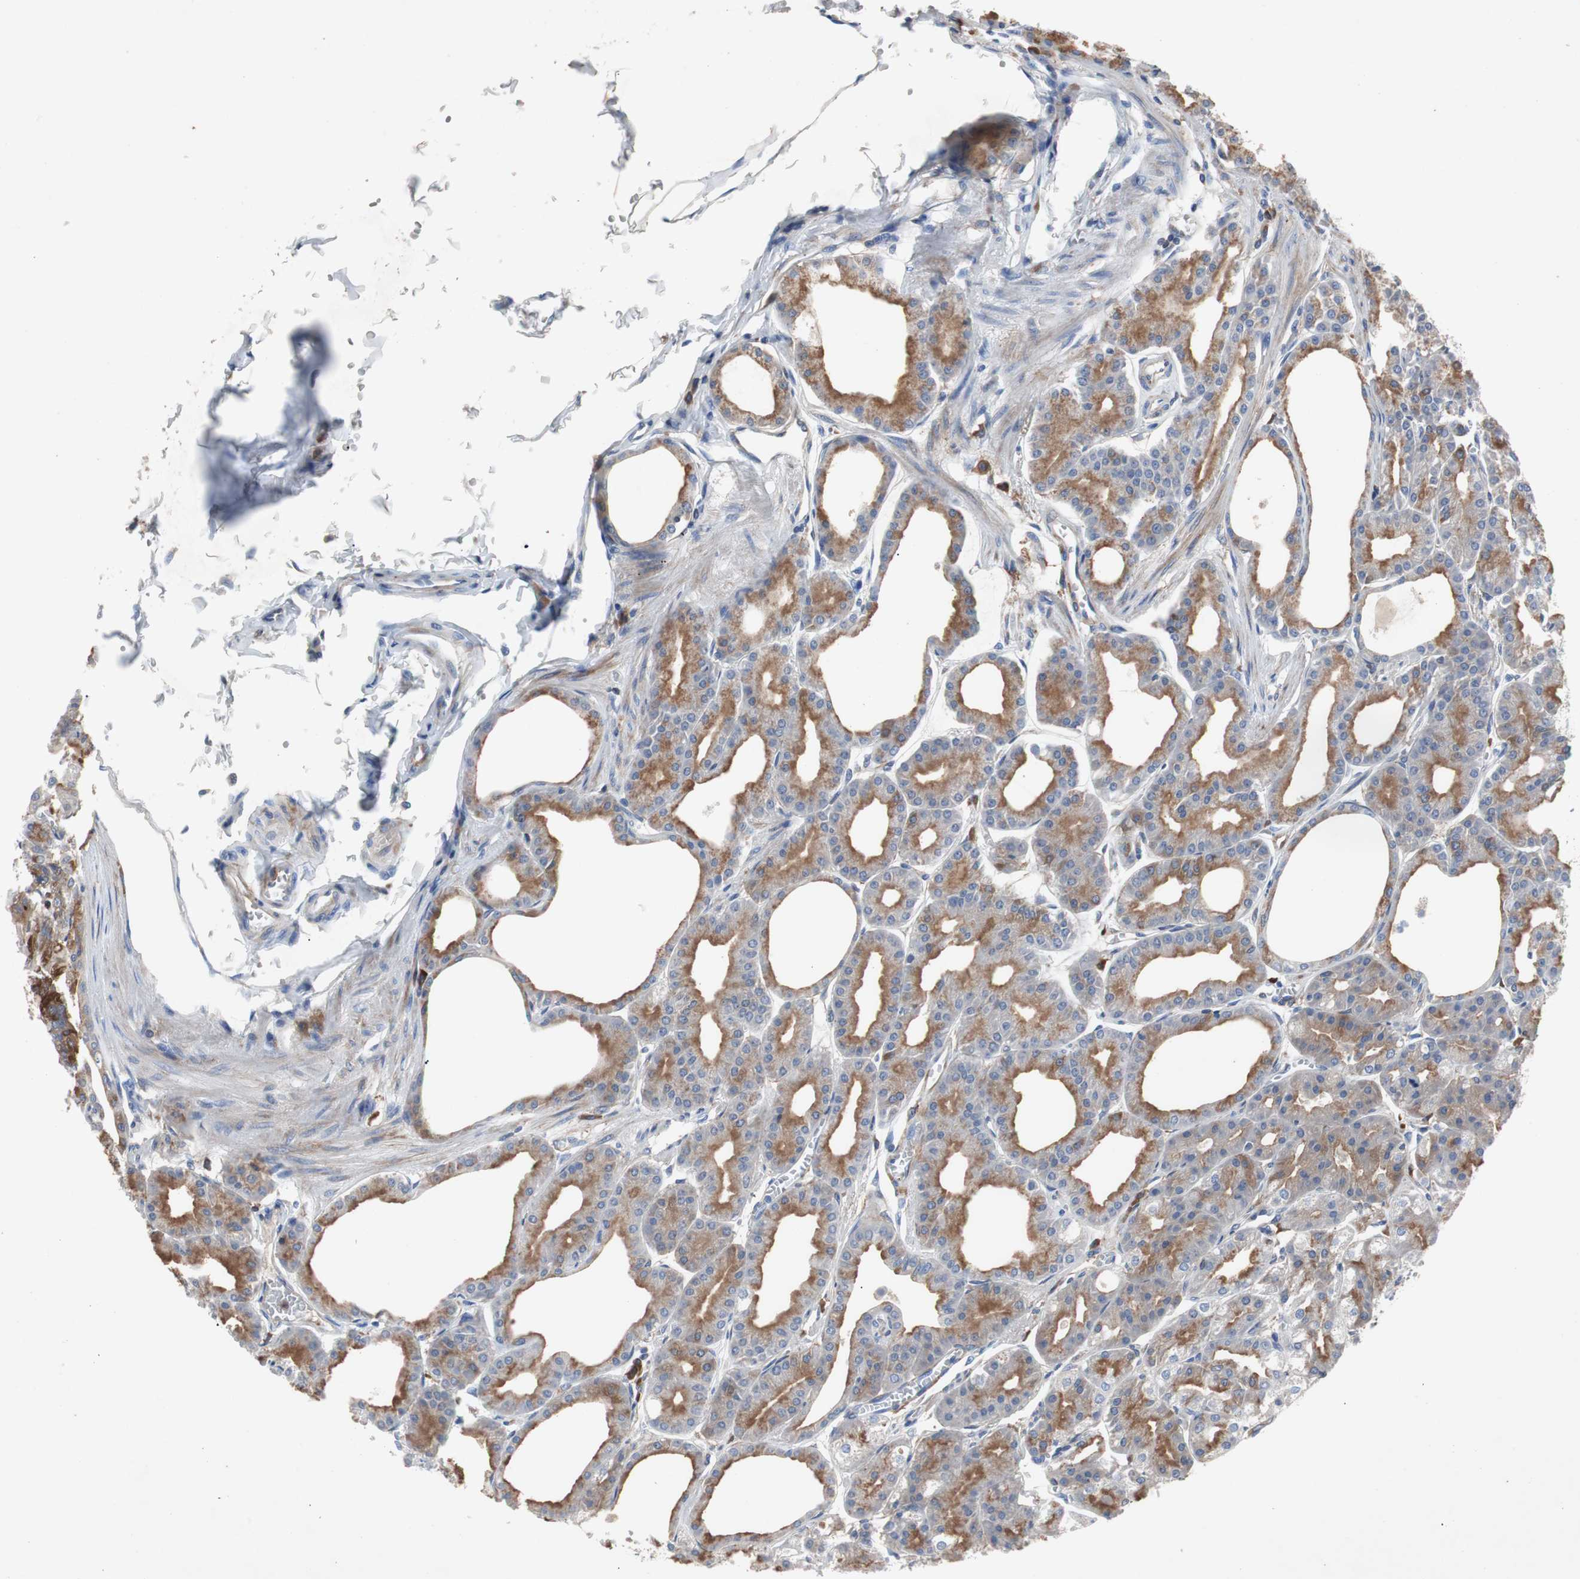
{"staining": {"intensity": "strong", "quantity": ">75%", "location": "cytoplasmic/membranous"}, "tissue": "stomach", "cell_type": "Glandular cells", "image_type": "normal", "snomed": [{"axis": "morphology", "description": "Normal tissue, NOS"}, {"axis": "topography", "description": "Stomach, lower"}], "caption": "Glandular cells exhibit strong cytoplasmic/membranous expression in approximately >75% of cells in unremarkable stomach.", "gene": "GYS1", "patient": {"sex": "male", "age": 71}}